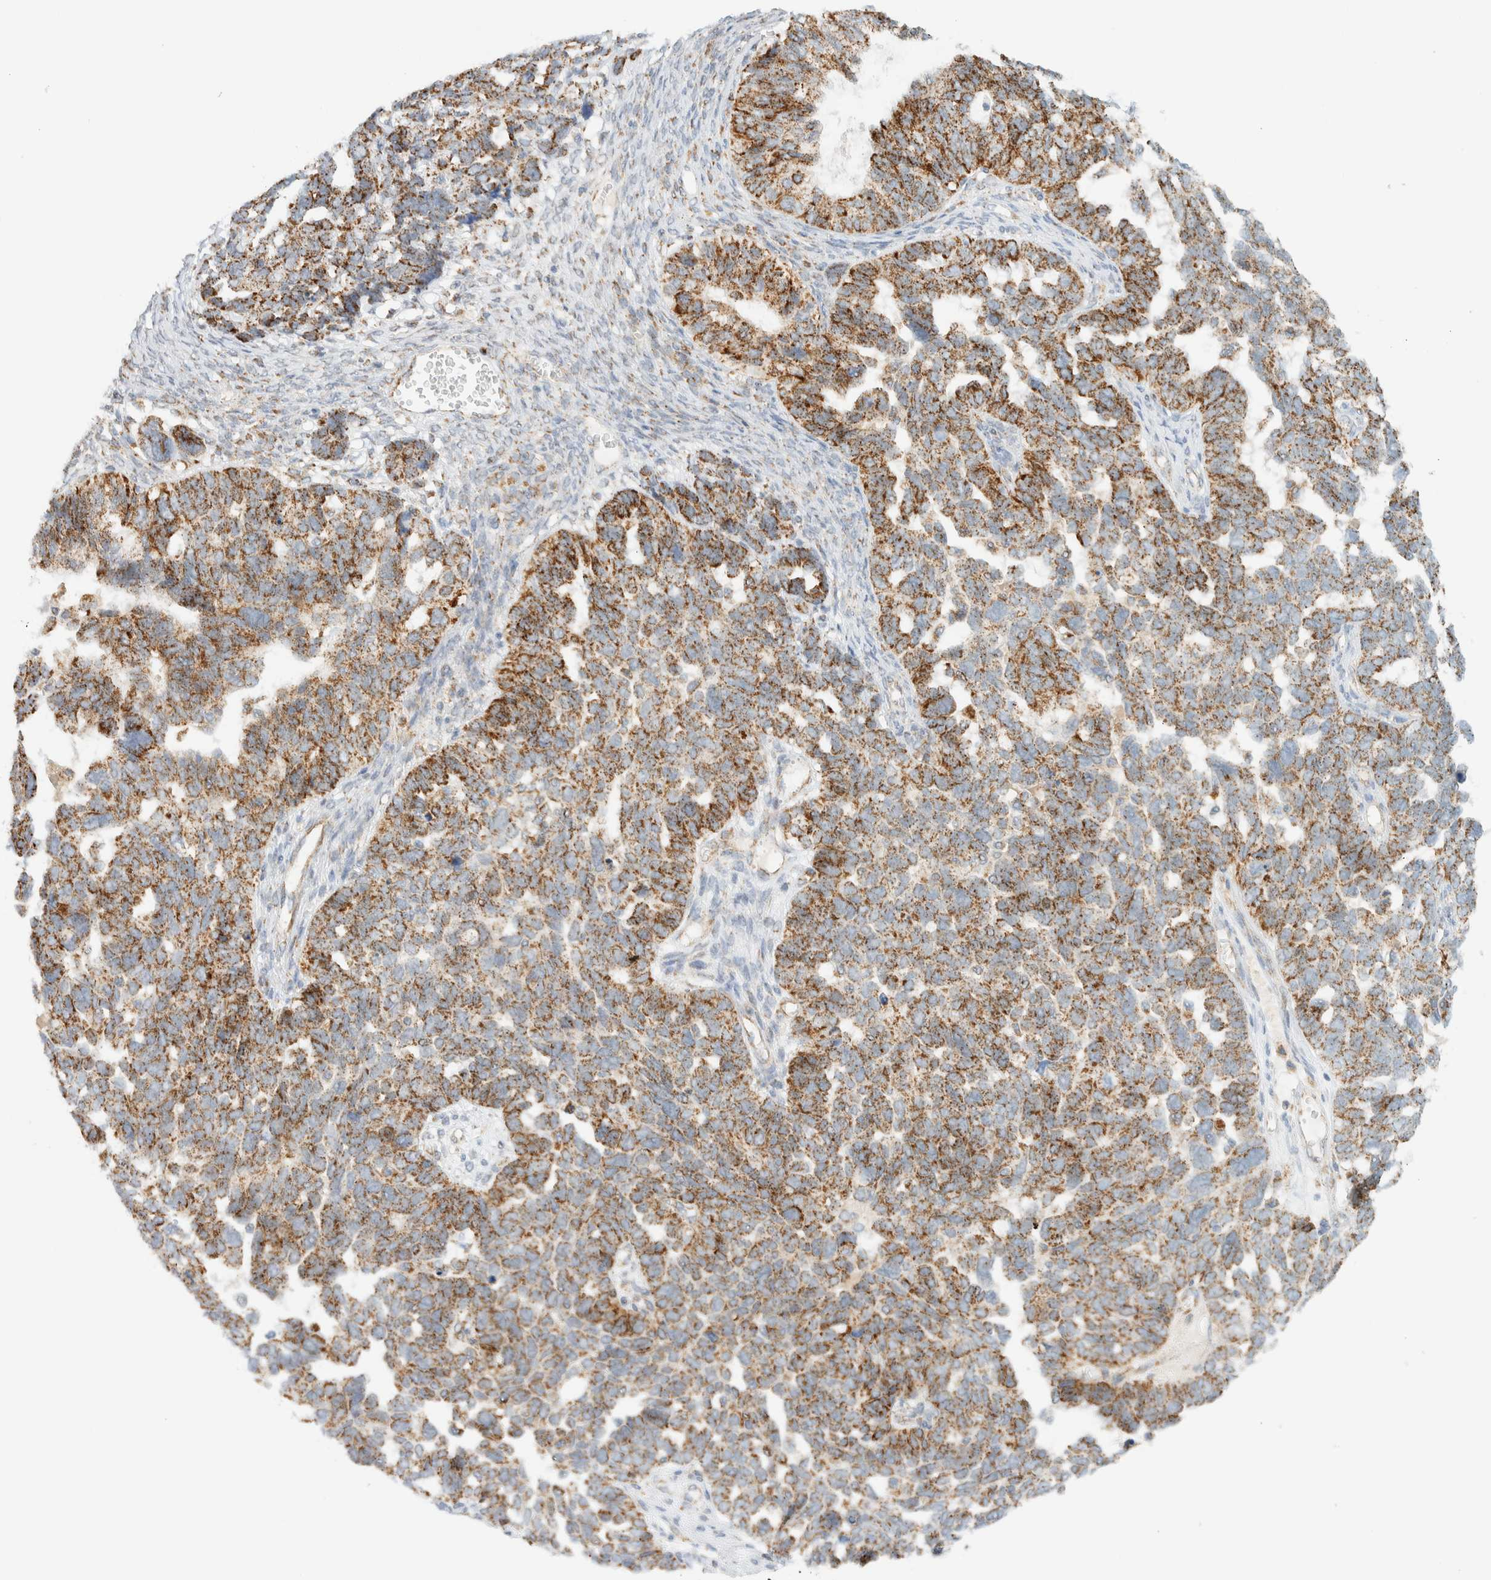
{"staining": {"intensity": "moderate", "quantity": ">75%", "location": "cytoplasmic/membranous"}, "tissue": "ovarian cancer", "cell_type": "Tumor cells", "image_type": "cancer", "snomed": [{"axis": "morphology", "description": "Cystadenocarcinoma, serous, NOS"}, {"axis": "topography", "description": "Ovary"}], "caption": "The micrograph displays staining of ovarian cancer, revealing moderate cytoplasmic/membranous protein staining (brown color) within tumor cells.", "gene": "KIFAP3", "patient": {"sex": "female", "age": 79}}